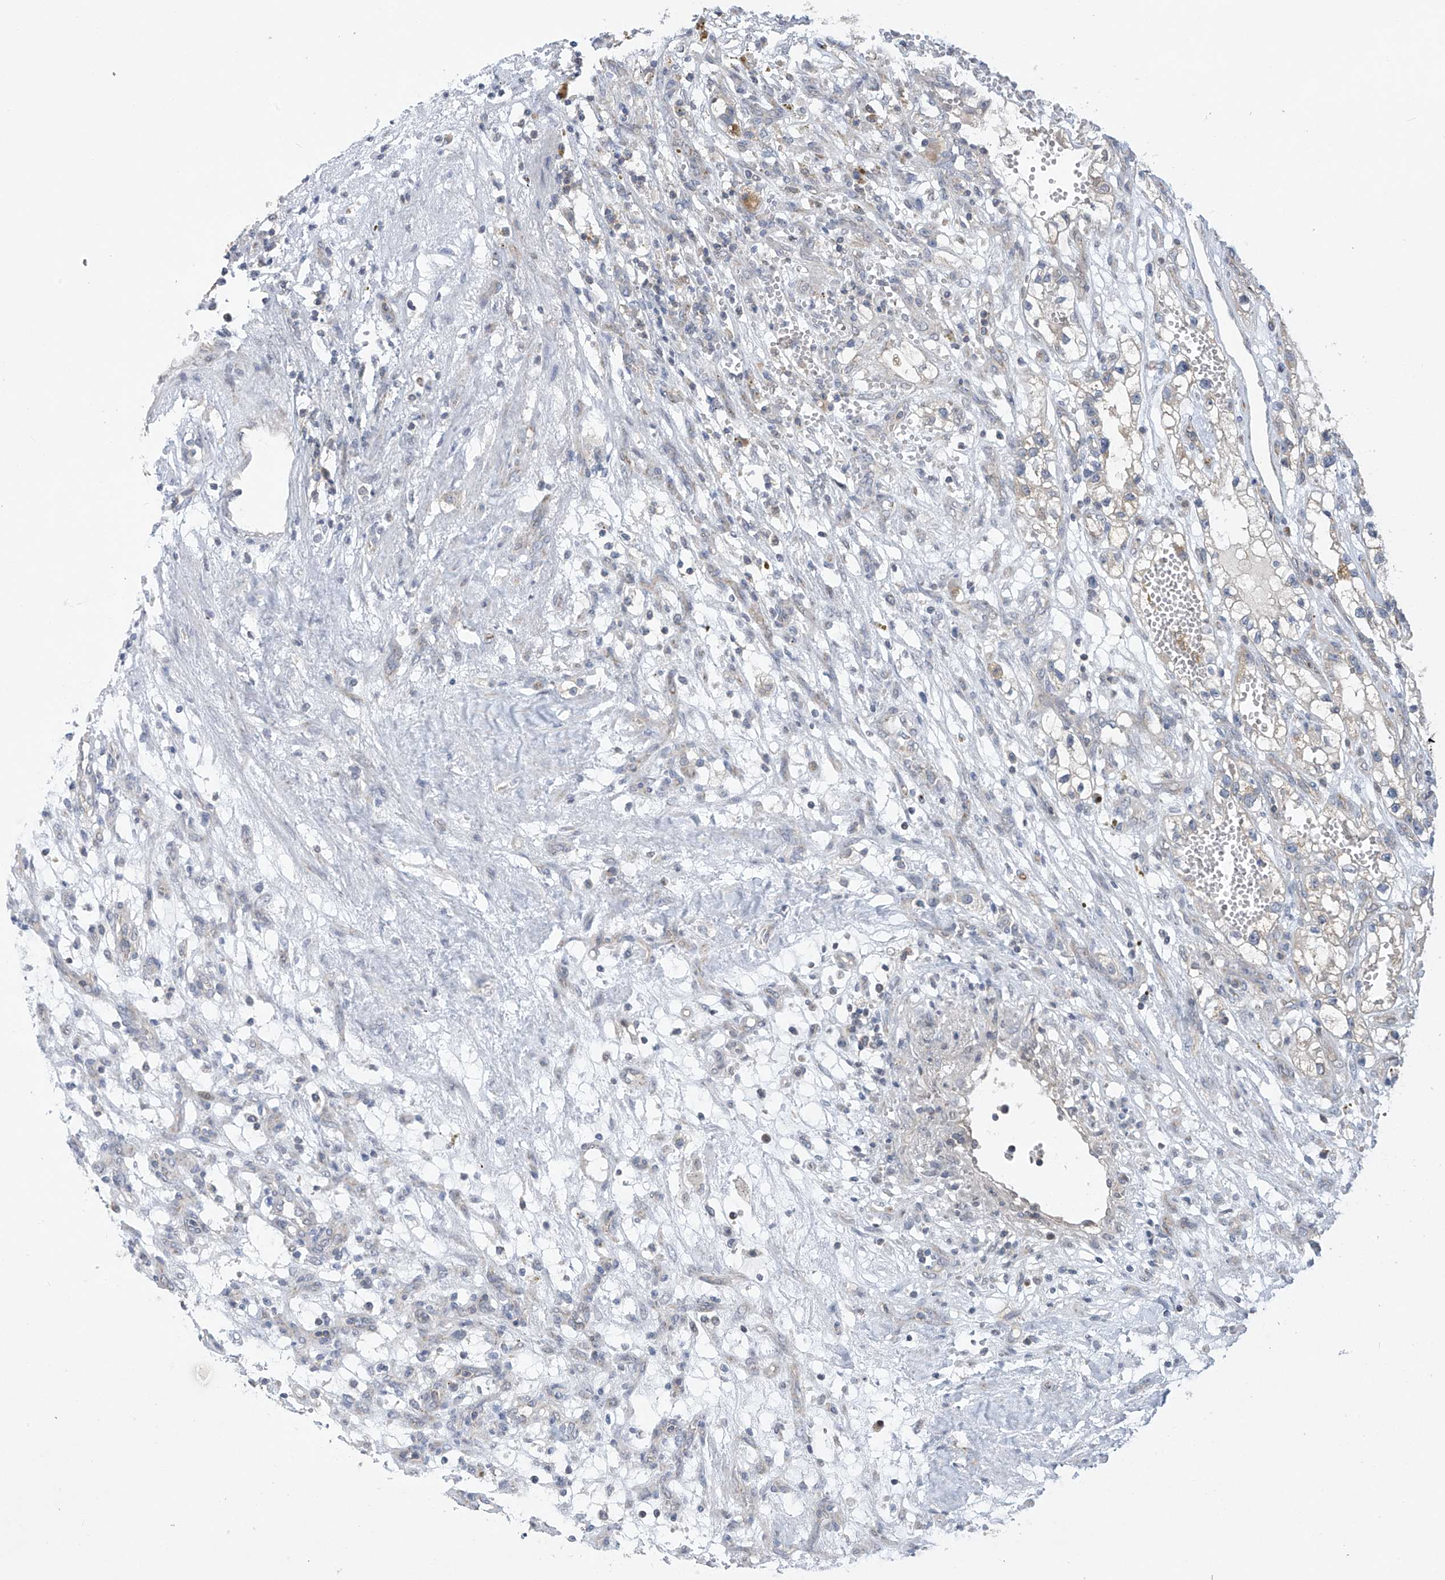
{"staining": {"intensity": "negative", "quantity": "none", "location": "none"}, "tissue": "renal cancer", "cell_type": "Tumor cells", "image_type": "cancer", "snomed": [{"axis": "morphology", "description": "Adenocarcinoma, NOS"}, {"axis": "topography", "description": "Kidney"}], "caption": "DAB (3,3'-diaminobenzidine) immunohistochemical staining of renal cancer demonstrates no significant staining in tumor cells. Brightfield microscopy of immunohistochemistry (IHC) stained with DAB (3,3'-diaminobenzidine) (brown) and hematoxylin (blue), captured at high magnification.", "gene": "SLCO4A1", "patient": {"sex": "female", "age": 57}}